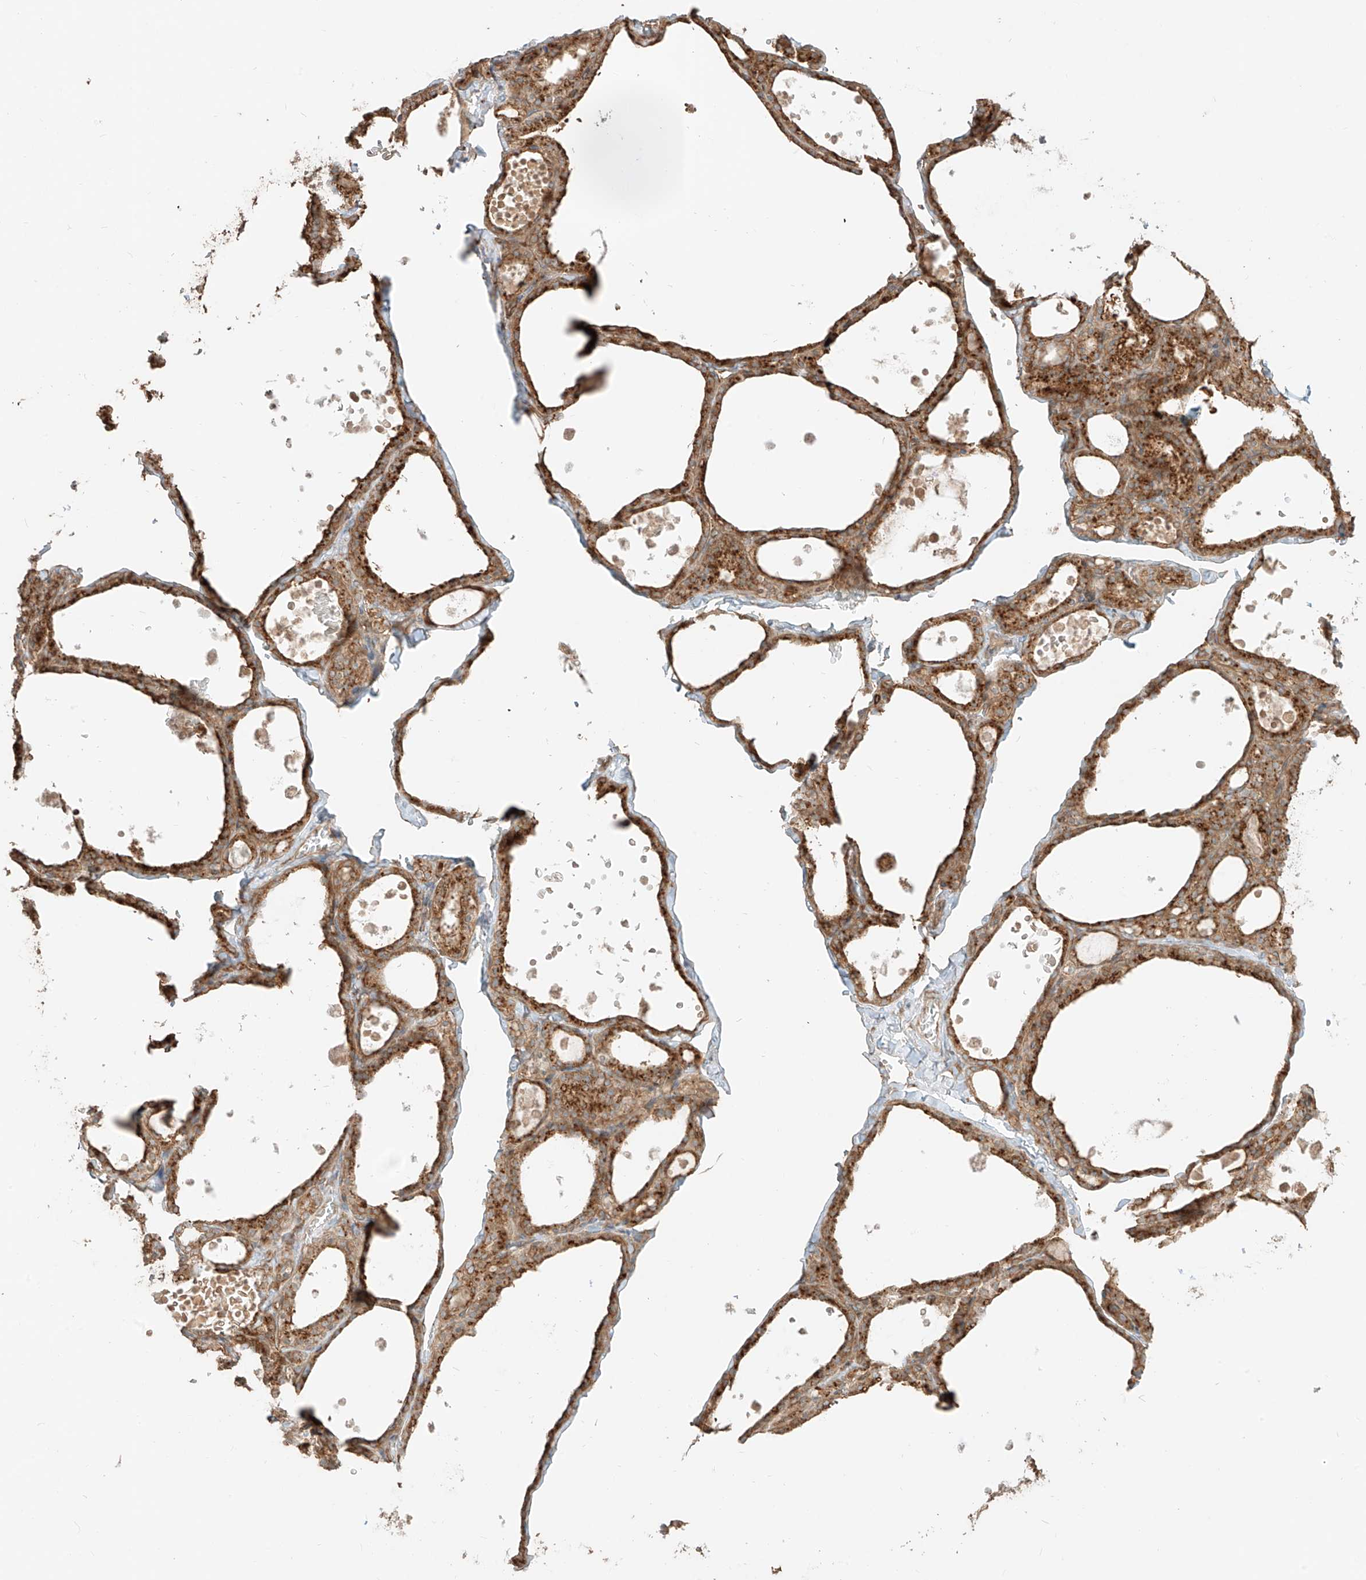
{"staining": {"intensity": "moderate", "quantity": ">75%", "location": "cytoplasmic/membranous"}, "tissue": "thyroid gland", "cell_type": "Glandular cells", "image_type": "normal", "snomed": [{"axis": "morphology", "description": "Normal tissue, NOS"}, {"axis": "topography", "description": "Thyroid gland"}], "caption": "Glandular cells exhibit medium levels of moderate cytoplasmic/membranous expression in about >75% of cells in benign thyroid gland. (Stains: DAB in brown, nuclei in blue, Microscopy: brightfield microscopy at high magnification).", "gene": "CCDC115", "patient": {"sex": "male", "age": 56}}